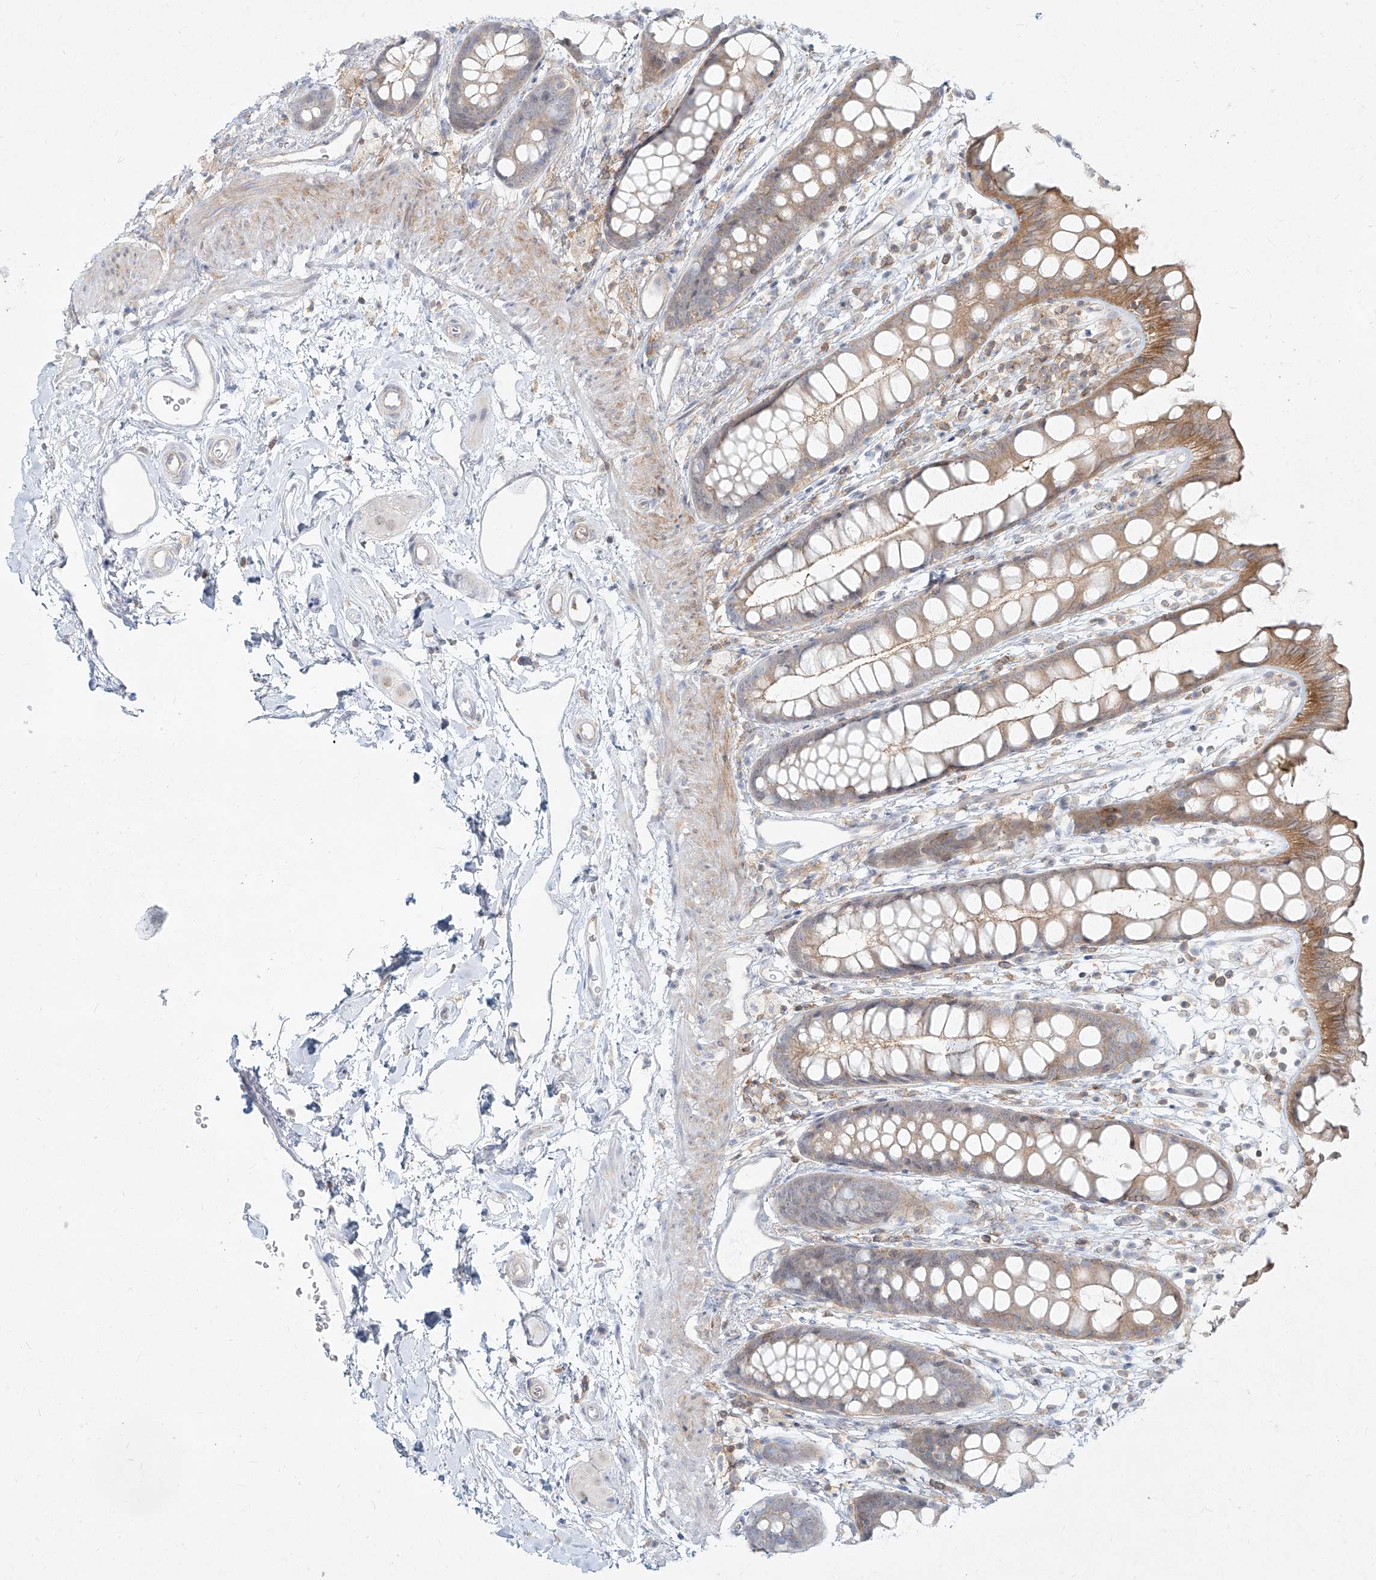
{"staining": {"intensity": "moderate", "quantity": "25%-75%", "location": "cytoplasmic/membranous"}, "tissue": "rectum", "cell_type": "Glandular cells", "image_type": "normal", "snomed": [{"axis": "morphology", "description": "Normal tissue, NOS"}, {"axis": "topography", "description": "Rectum"}], "caption": "This is a micrograph of IHC staining of unremarkable rectum, which shows moderate staining in the cytoplasmic/membranous of glandular cells.", "gene": "SLC2A12", "patient": {"sex": "female", "age": 65}}